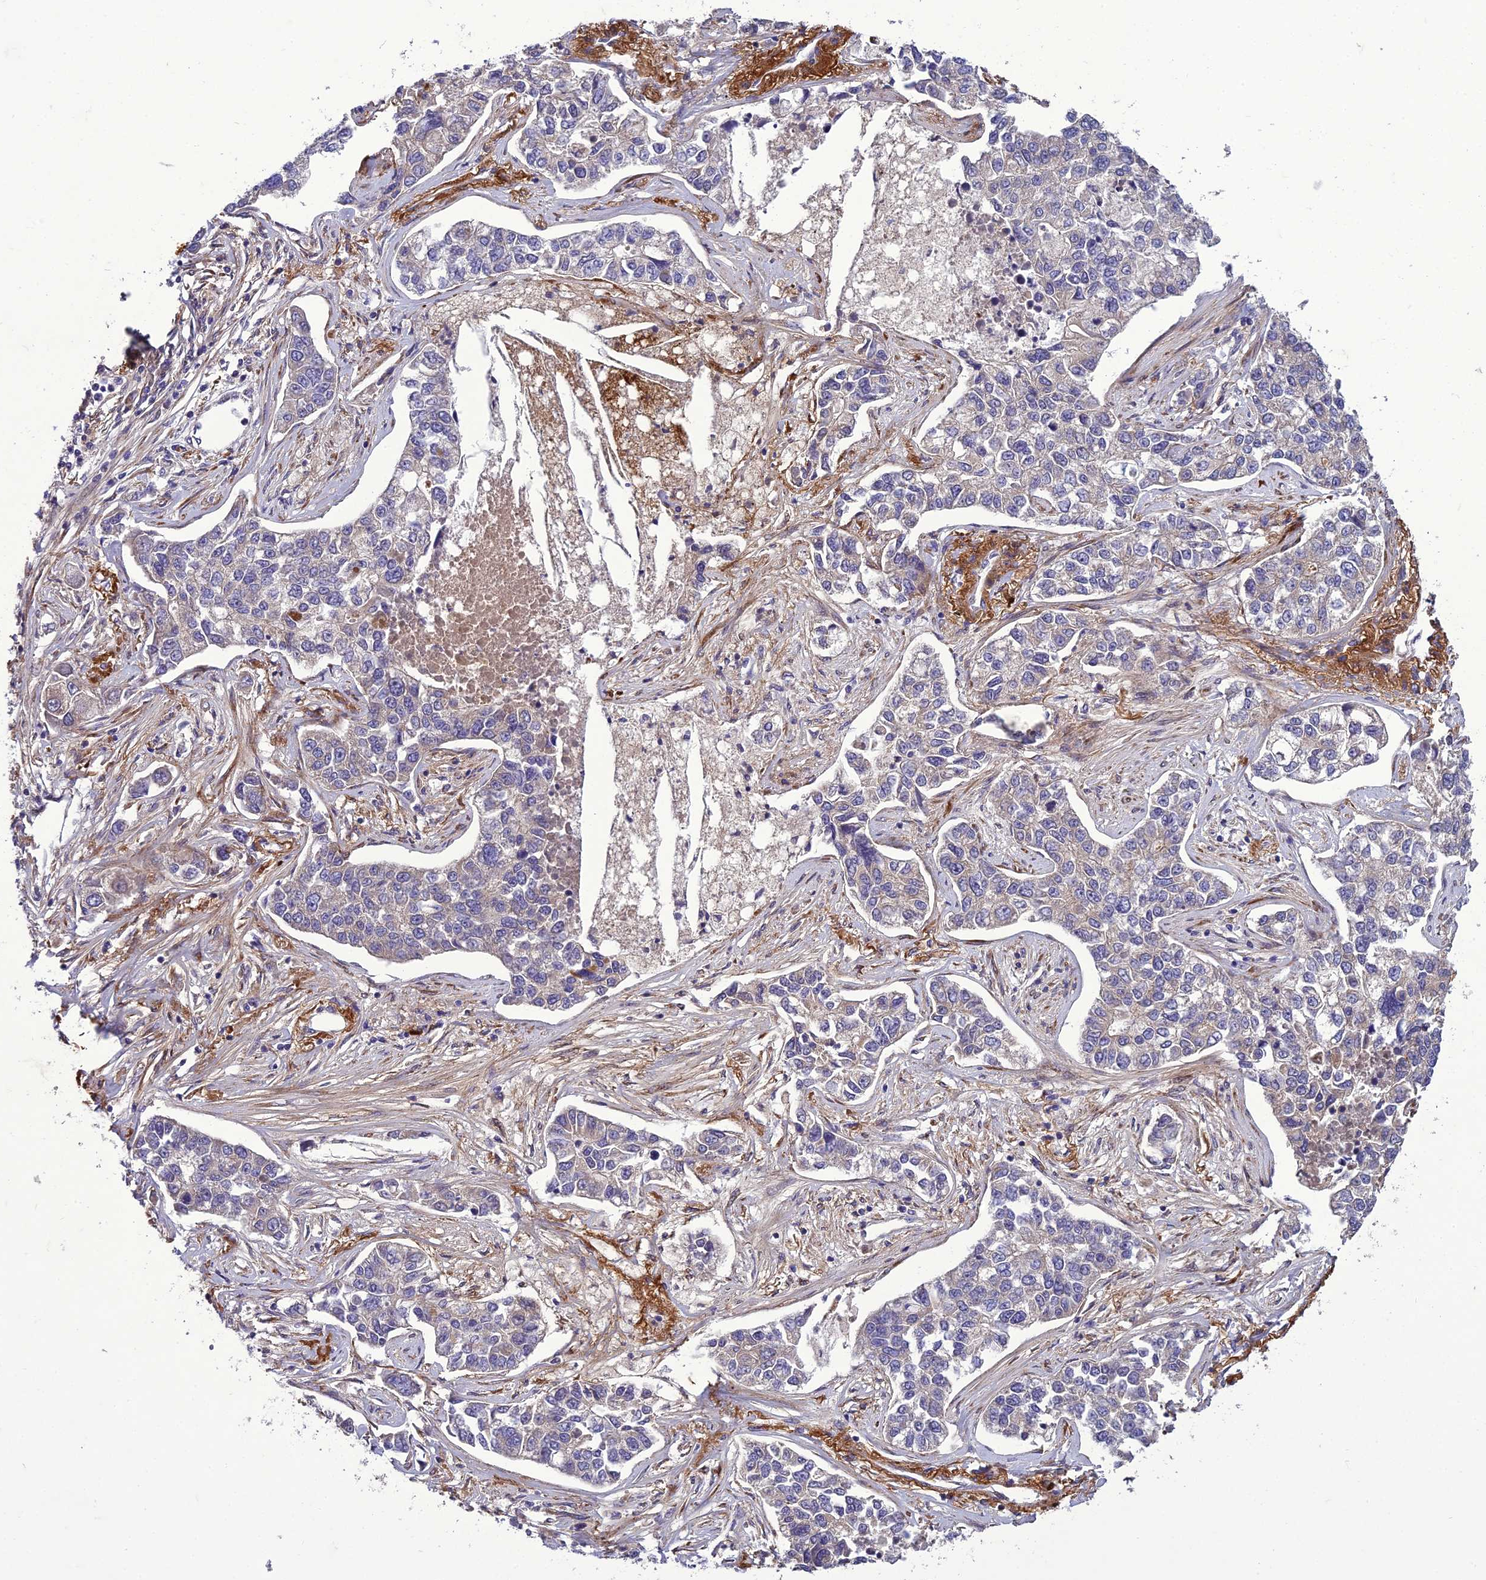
{"staining": {"intensity": "weak", "quantity": "<25%", "location": "cytoplasmic/membranous"}, "tissue": "lung cancer", "cell_type": "Tumor cells", "image_type": "cancer", "snomed": [{"axis": "morphology", "description": "Adenocarcinoma, NOS"}, {"axis": "topography", "description": "Lung"}], "caption": "The immunohistochemistry micrograph has no significant staining in tumor cells of lung cancer (adenocarcinoma) tissue. Nuclei are stained in blue.", "gene": "ADIPOR2", "patient": {"sex": "male", "age": 49}}